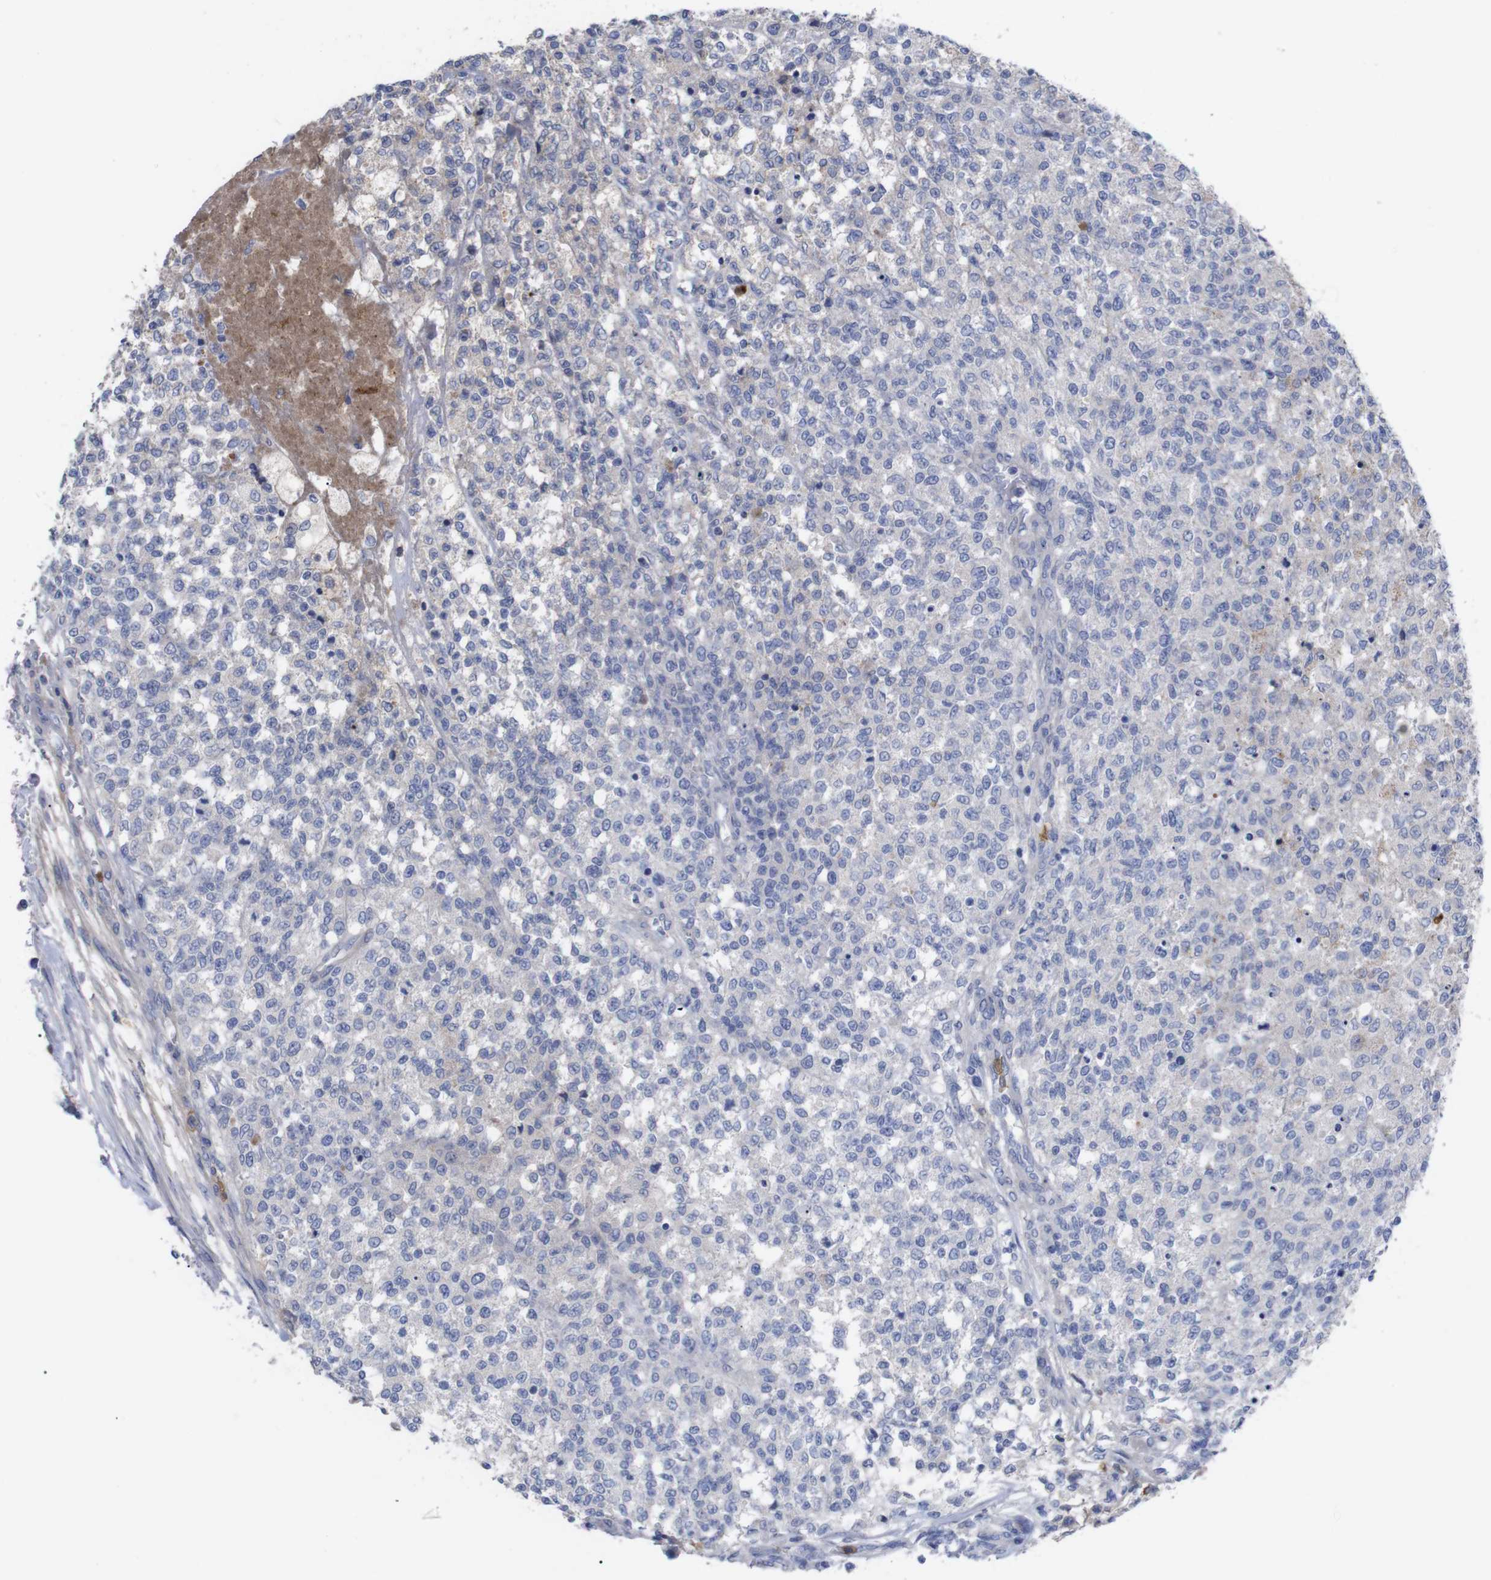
{"staining": {"intensity": "negative", "quantity": "none", "location": "none"}, "tissue": "testis cancer", "cell_type": "Tumor cells", "image_type": "cancer", "snomed": [{"axis": "morphology", "description": "Seminoma, NOS"}, {"axis": "topography", "description": "Testis"}], "caption": "Micrograph shows no protein expression in tumor cells of seminoma (testis) tissue. (DAB immunohistochemistry visualized using brightfield microscopy, high magnification).", "gene": "C5AR1", "patient": {"sex": "male", "age": 59}}